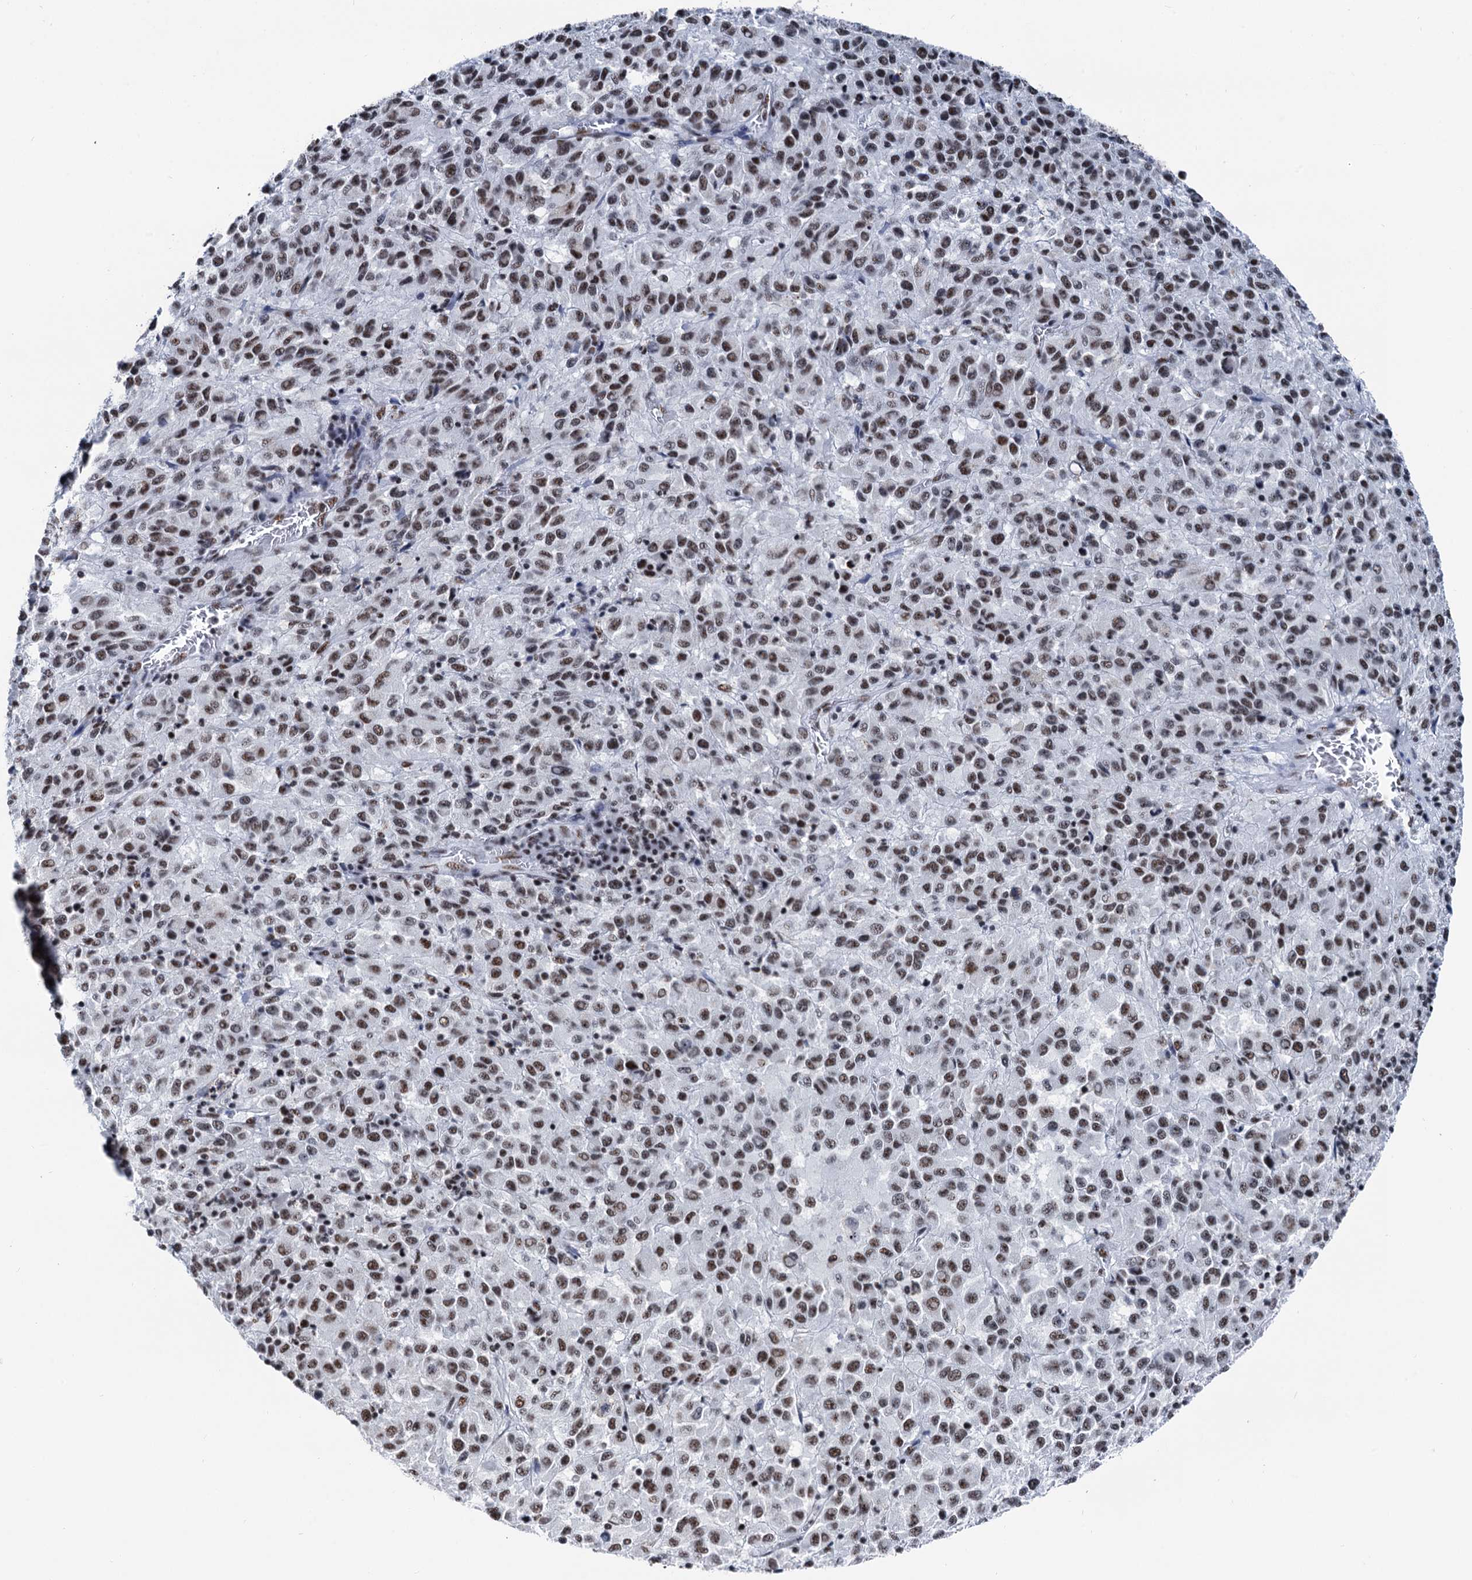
{"staining": {"intensity": "moderate", "quantity": ">75%", "location": "nuclear"}, "tissue": "melanoma", "cell_type": "Tumor cells", "image_type": "cancer", "snomed": [{"axis": "morphology", "description": "Malignant melanoma, Metastatic site"}, {"axis": "topography", "description": "Lung"}], "caption": "Brown immunohistochemical staining in human melanoma demonstrates moderate nuclear staining in approximately >75% of tumor cells.", "gene": "DDX23", "patient": {"sex": "male", "age": 64}}